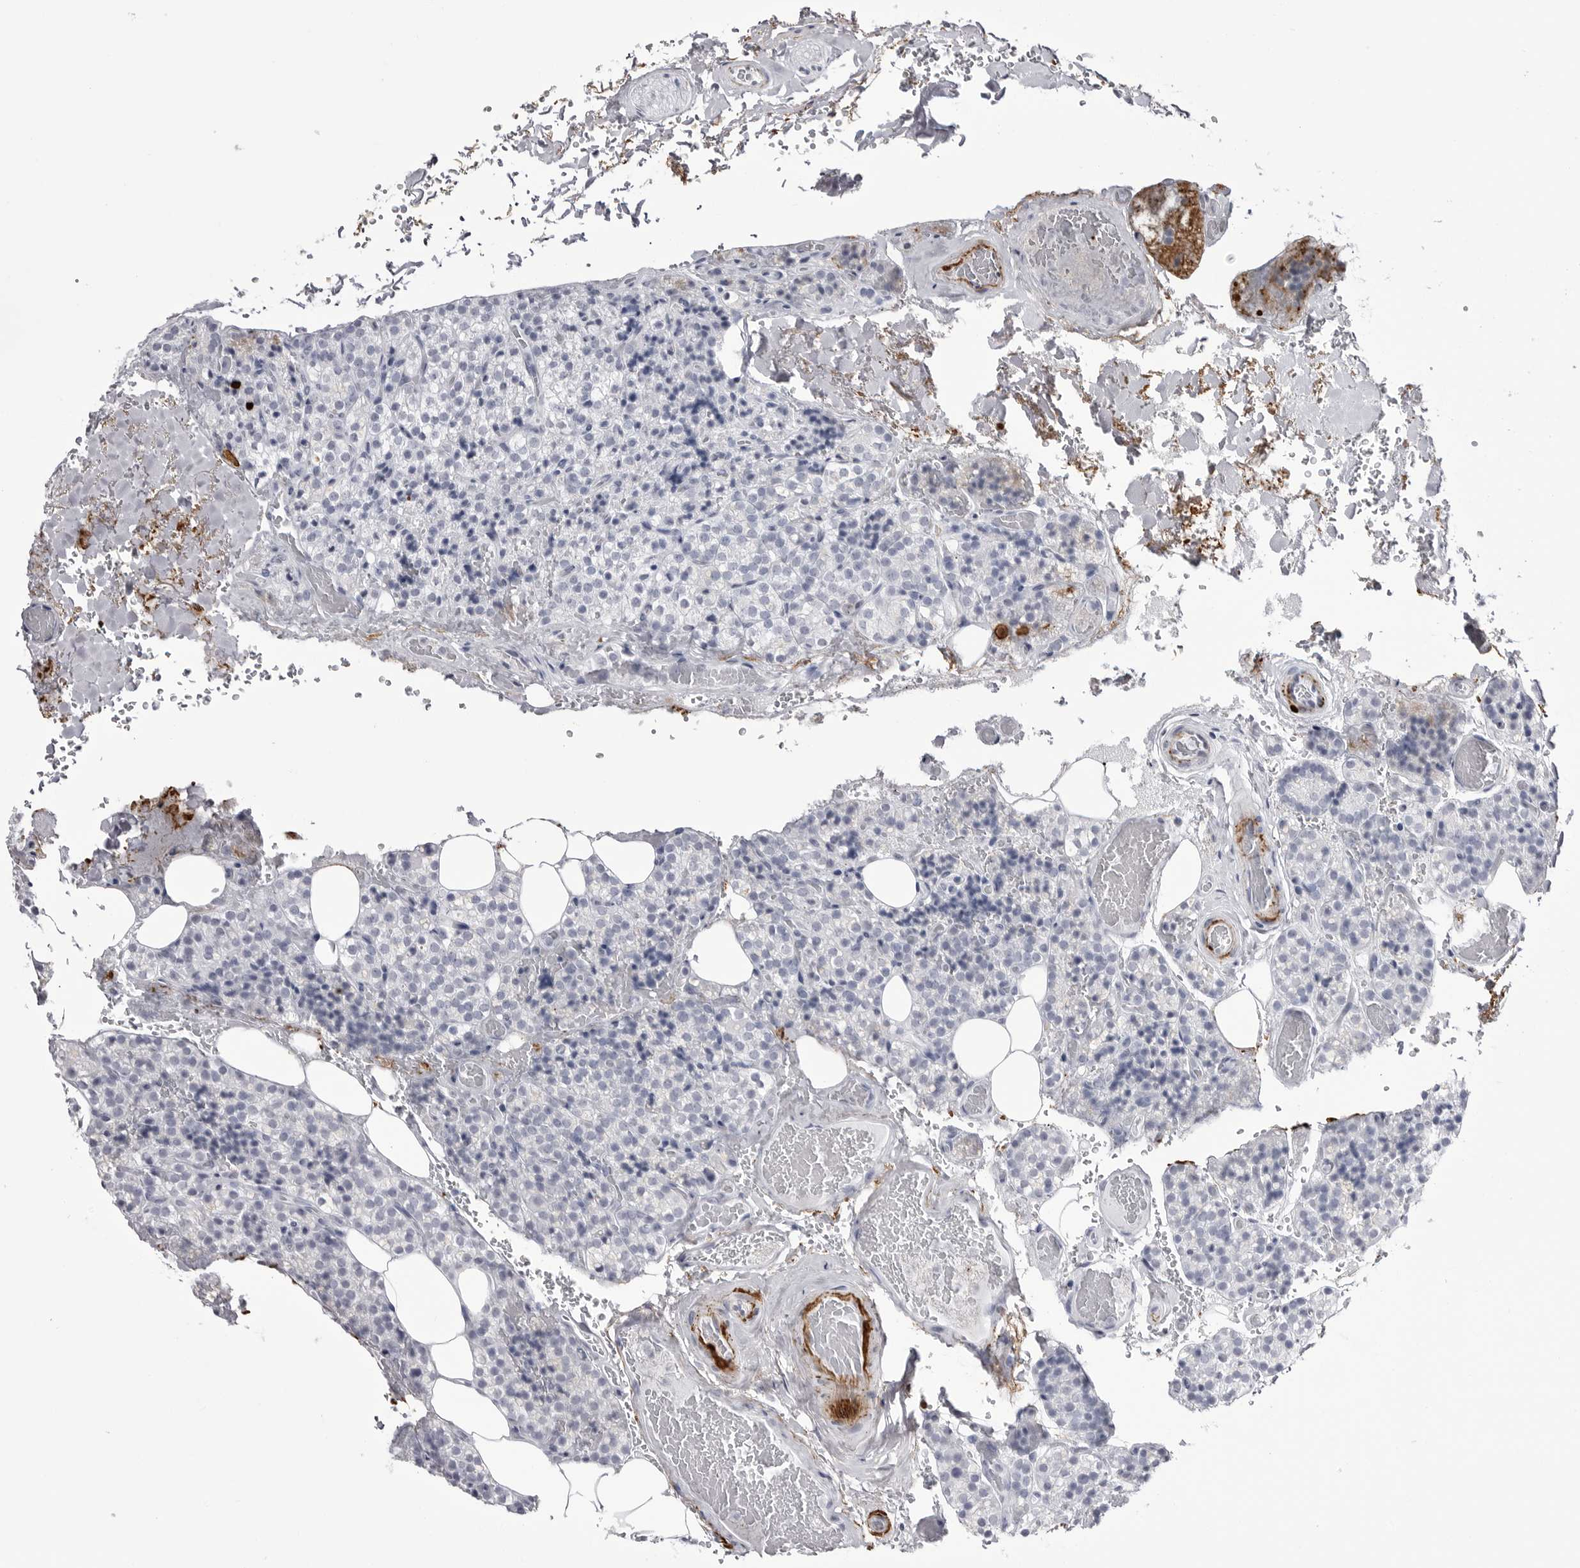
{"staining": {"intensity": "negative", "quantity": "none", "location": "none"}, "tissue": "parathyroid gland", "cell_type": "Glandular cells", "image_type": "normal", "snomed": [{"axis": "morphology", "description": "Normal tissue, NOS"}, {"axis": "topography", "description": "Parathyroid gland"}], "caption": "High power microscopy histopathology image of an immunohistochemistry (IHC) histopathology image of benign parathyroid gland, revealing no significant positivity in glandular cells. (DAB IHC visualized using brightfield microscopy, high magnification).", "gene": "COL26A1", "patient": {"sex": "male", "age": 87}}